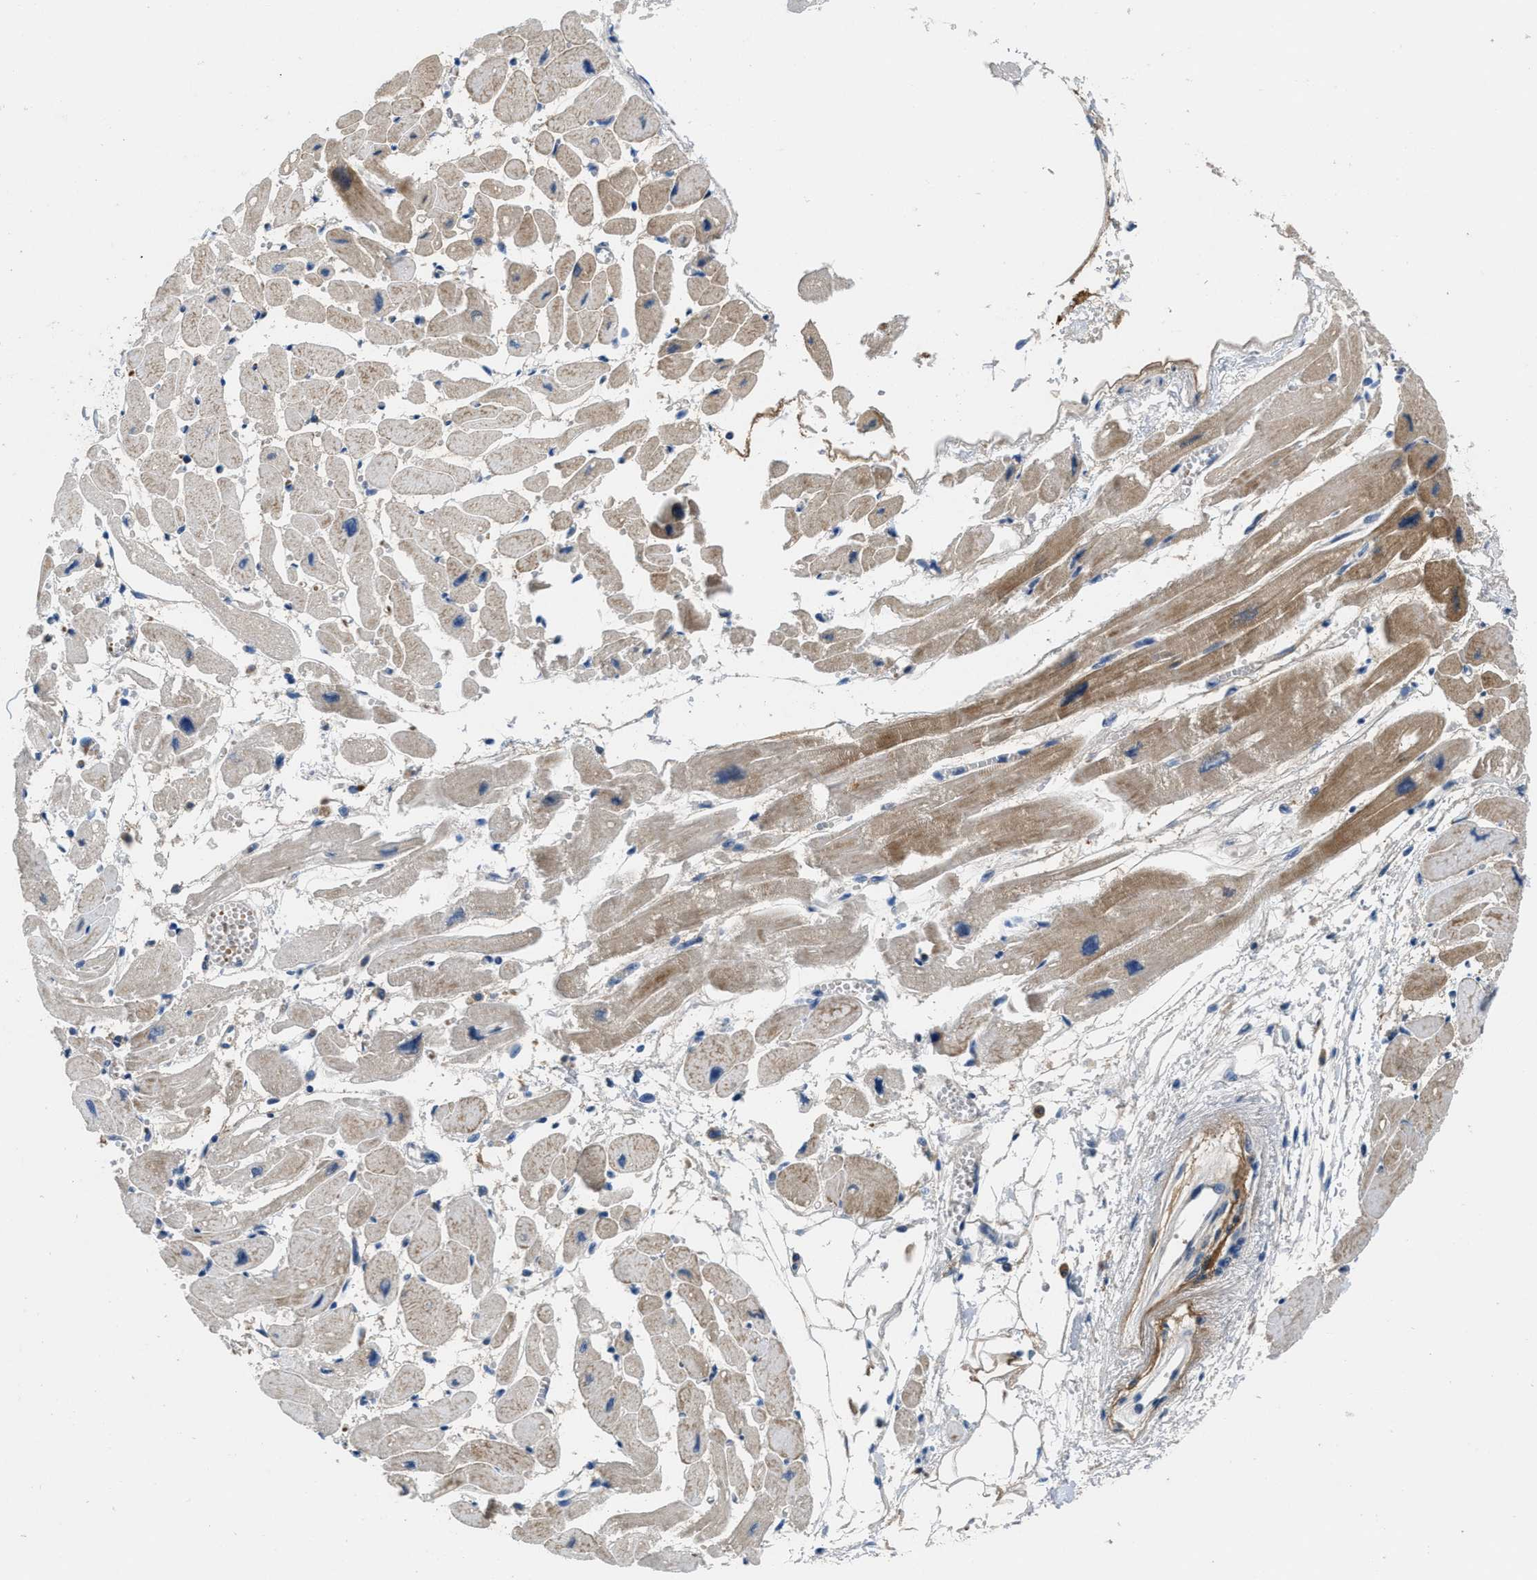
{"staining": {"intensity": "moderate", "quantity": "25%-75%", "location": "cytoplasmic/membranous"}, "tissue": "heart muscle", "cell_type": "Cardiomyocytes", "image_type": "normal", "snomed": [{"axis": "morphology", "description": "Normal tissue, NOS"}, {"axis": "topography", "description": "Heart"}], "caption": "This histopathology image reveals immunohistochemistry staining of normal heart muscle, with medium moderate cytoplasmic/membranous expression in approximately 25%-75% of cardiomyocytes.", "gene": "DGKE", "patient": {"sex": "female", "age": 54}}